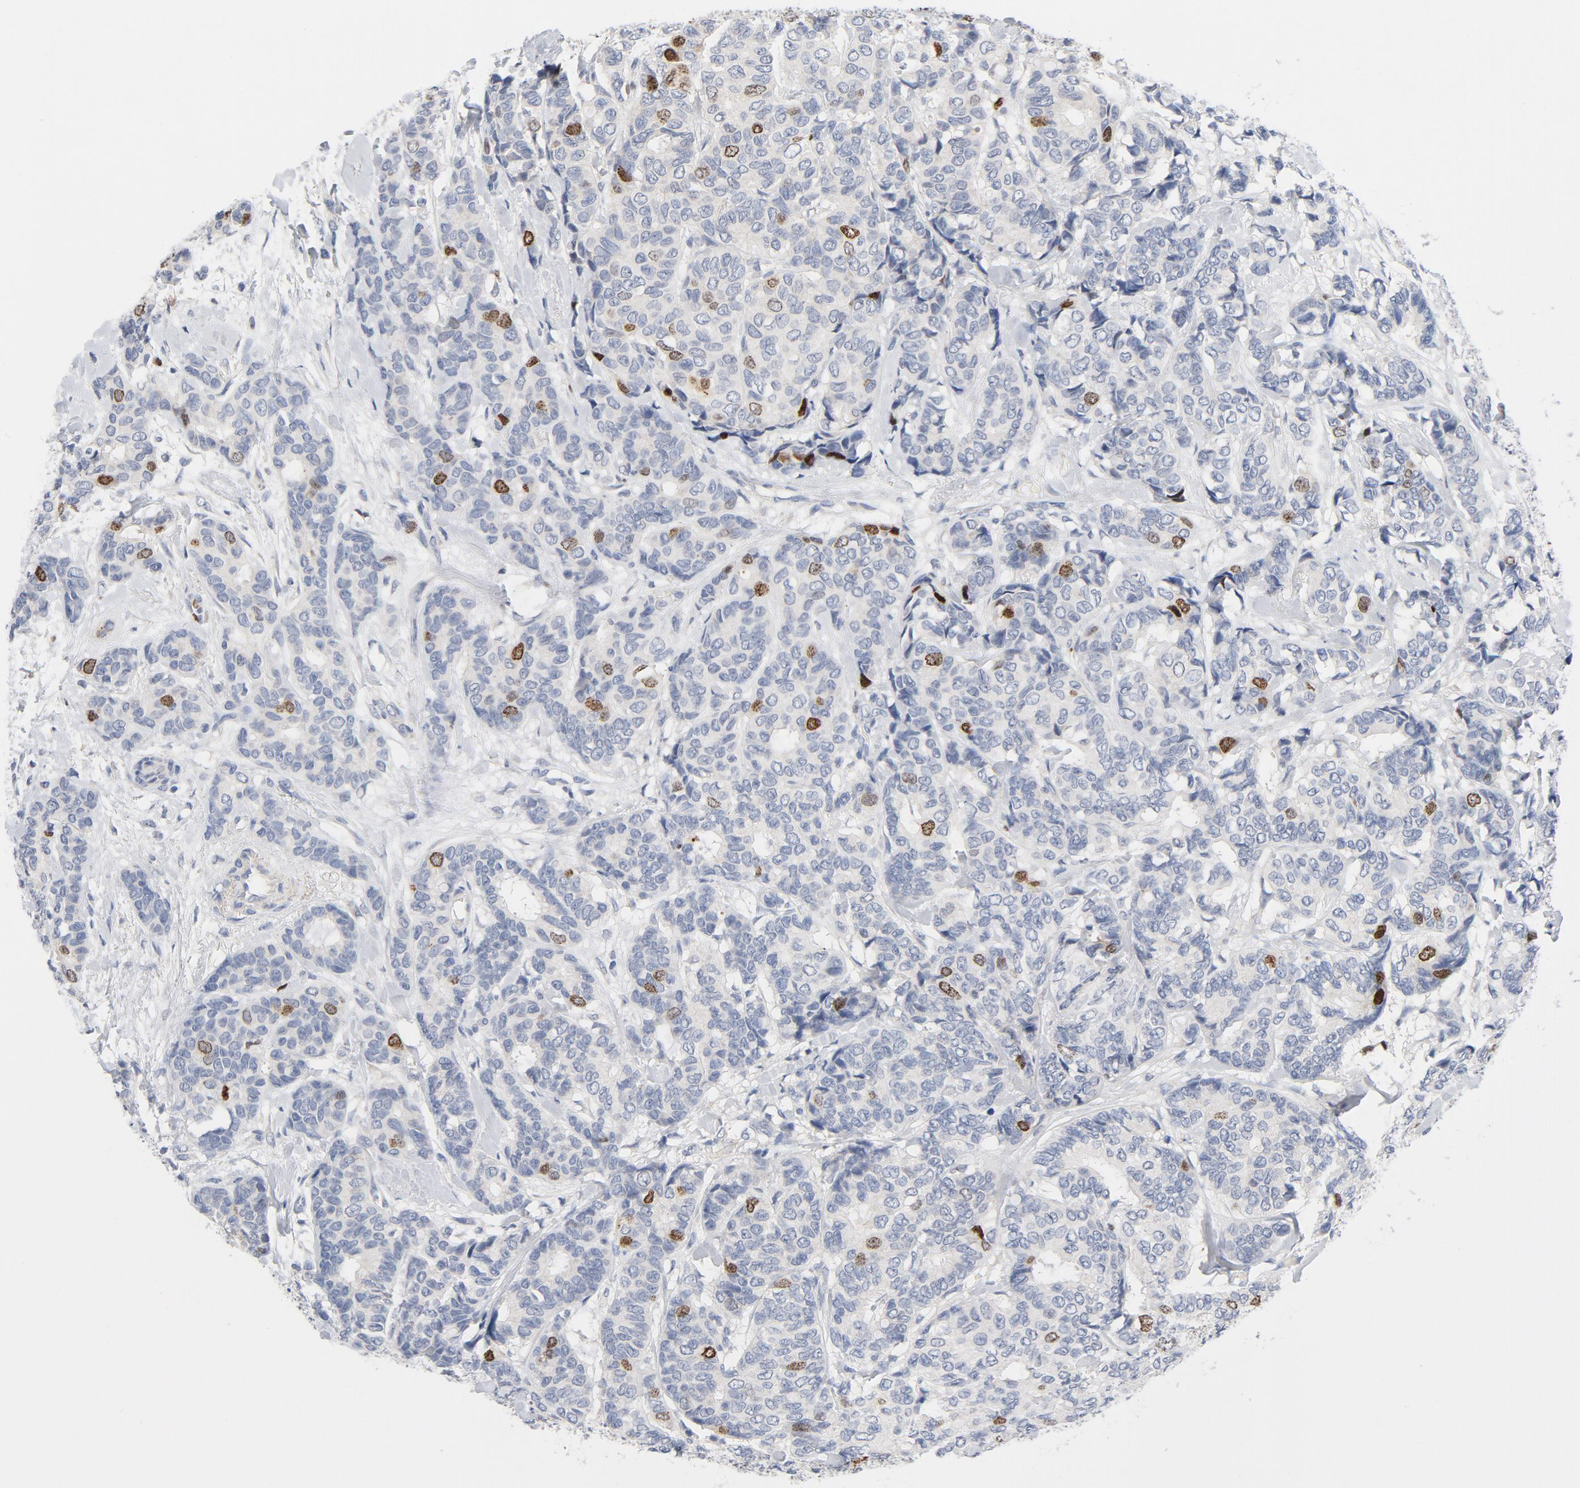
{"staining": {"intensity": "moderate", "quantity": "<25%", "location": "nuclear"}, "tissue": "breast cancer", "cell_type": "Tumor cells", "image_type": "cancer", "snomed": [{"axis": "morphology", "description": "Duct carcinoma"}, {"axis": "topography", "description": "Breast"}], "caption": "This histopathology image demonstrates infiltrating ductal carcinoma (breast) stained with immunohistochemistry to label a protein in brown. The nuclear of tumor cells show moderate positivity for the protein. Nuclei are counter-stained blue.", "gene": "BIRC5", "patient": {"sex": "female", "age": 87}}